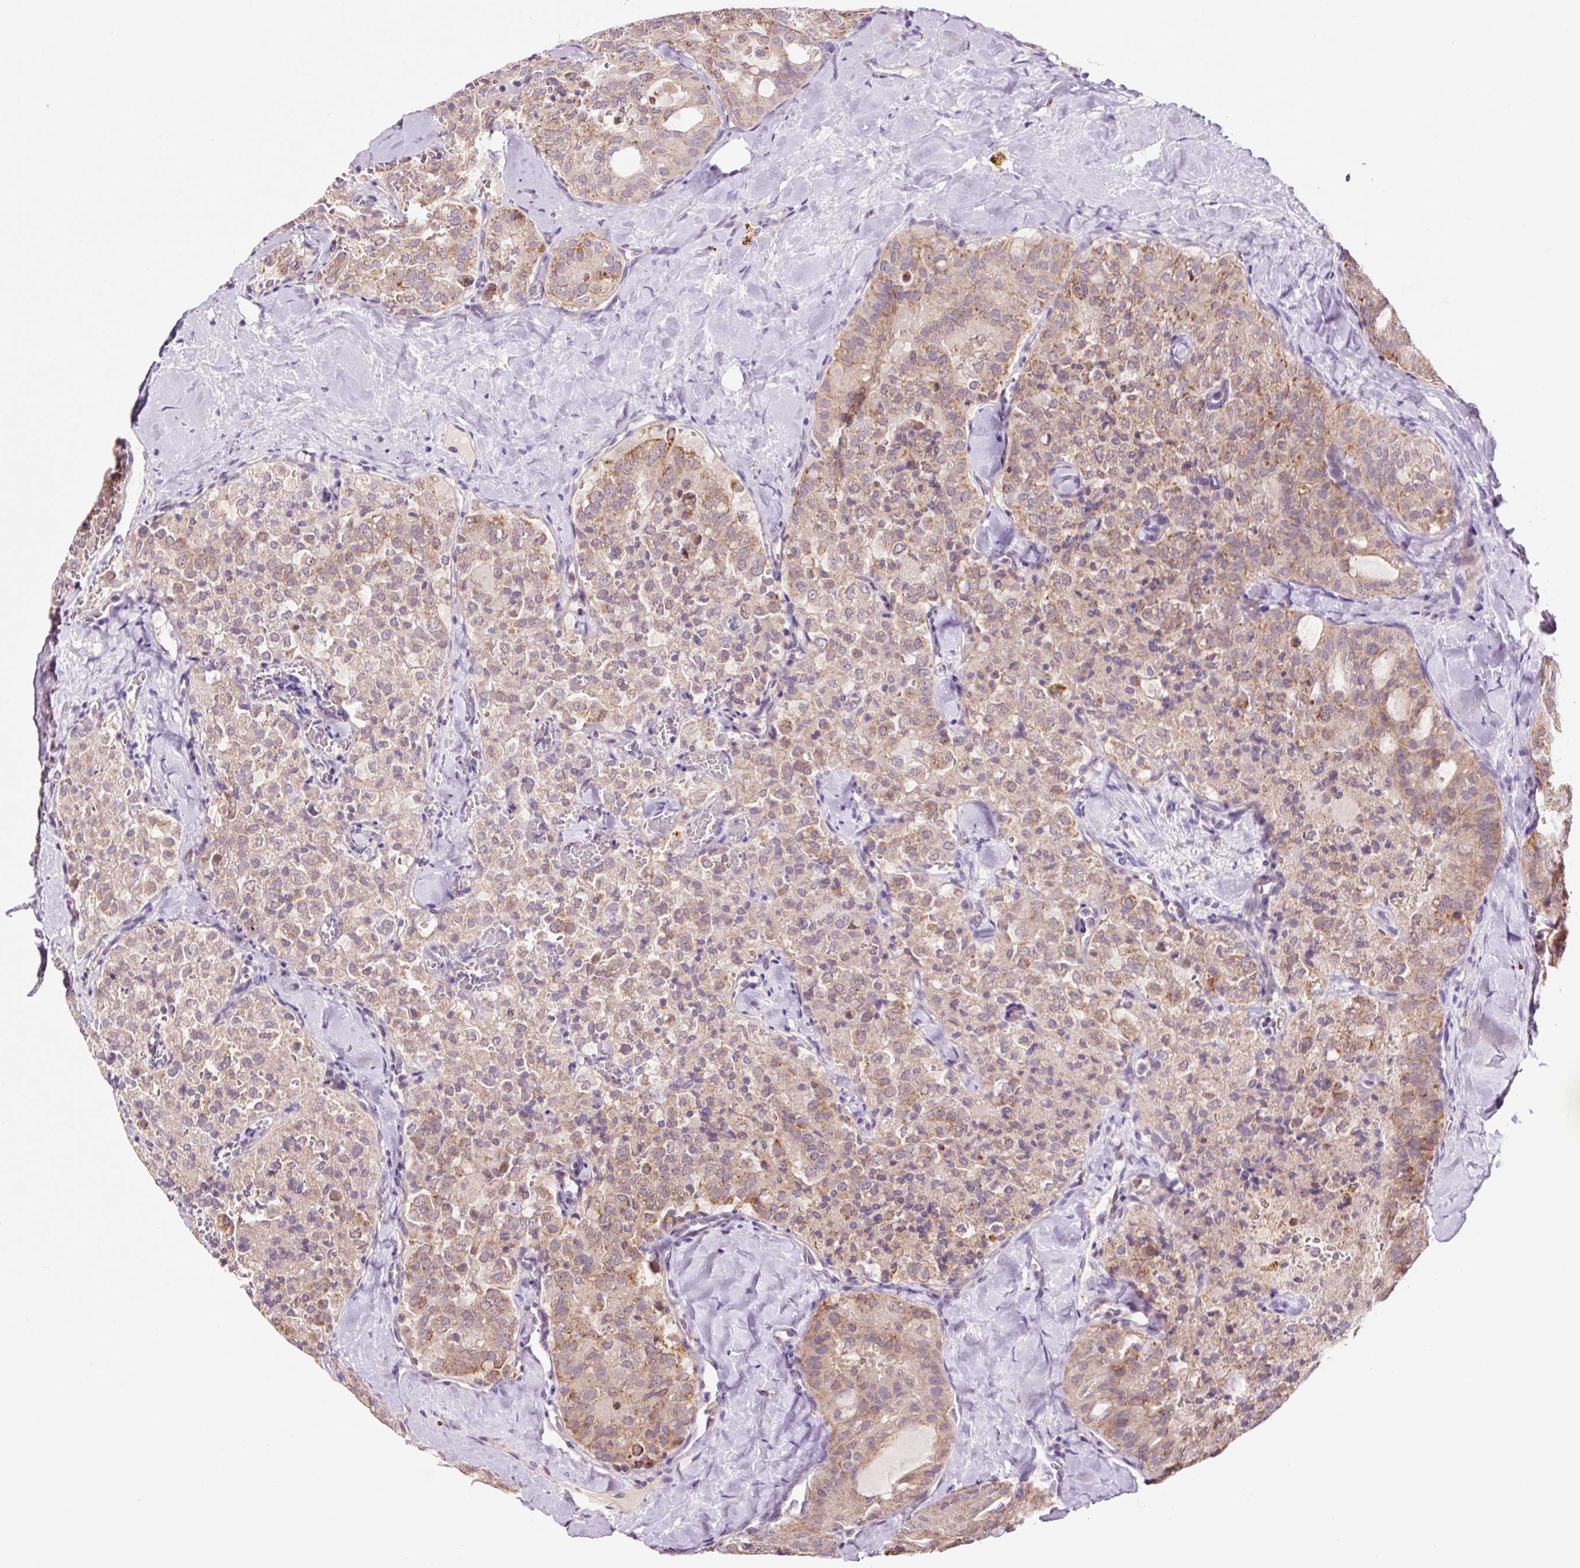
{"staining": {"intensity": "weak", "quantity": "25%-75%", "location": "cytoplasmic/membranous"}, "tissue": "thyroid cancer", "cell_type": "Tumor cells", "image_type": "cancer", "snomed": [{"axis": "morphology", "description": "Follicular adenoma carcinoma, NOS"}, {"axis": "topography", "description": "Thyroid gland"}], "caption": "Thyroid follicular adenoma carcinoma stained for a protein (brown) exhibits weak cytoplasmic/membranous positive expression in about 25%-75% of tumor cells.", "gene": "PCK2", "patient": {"sex": "male", "age": 75}}